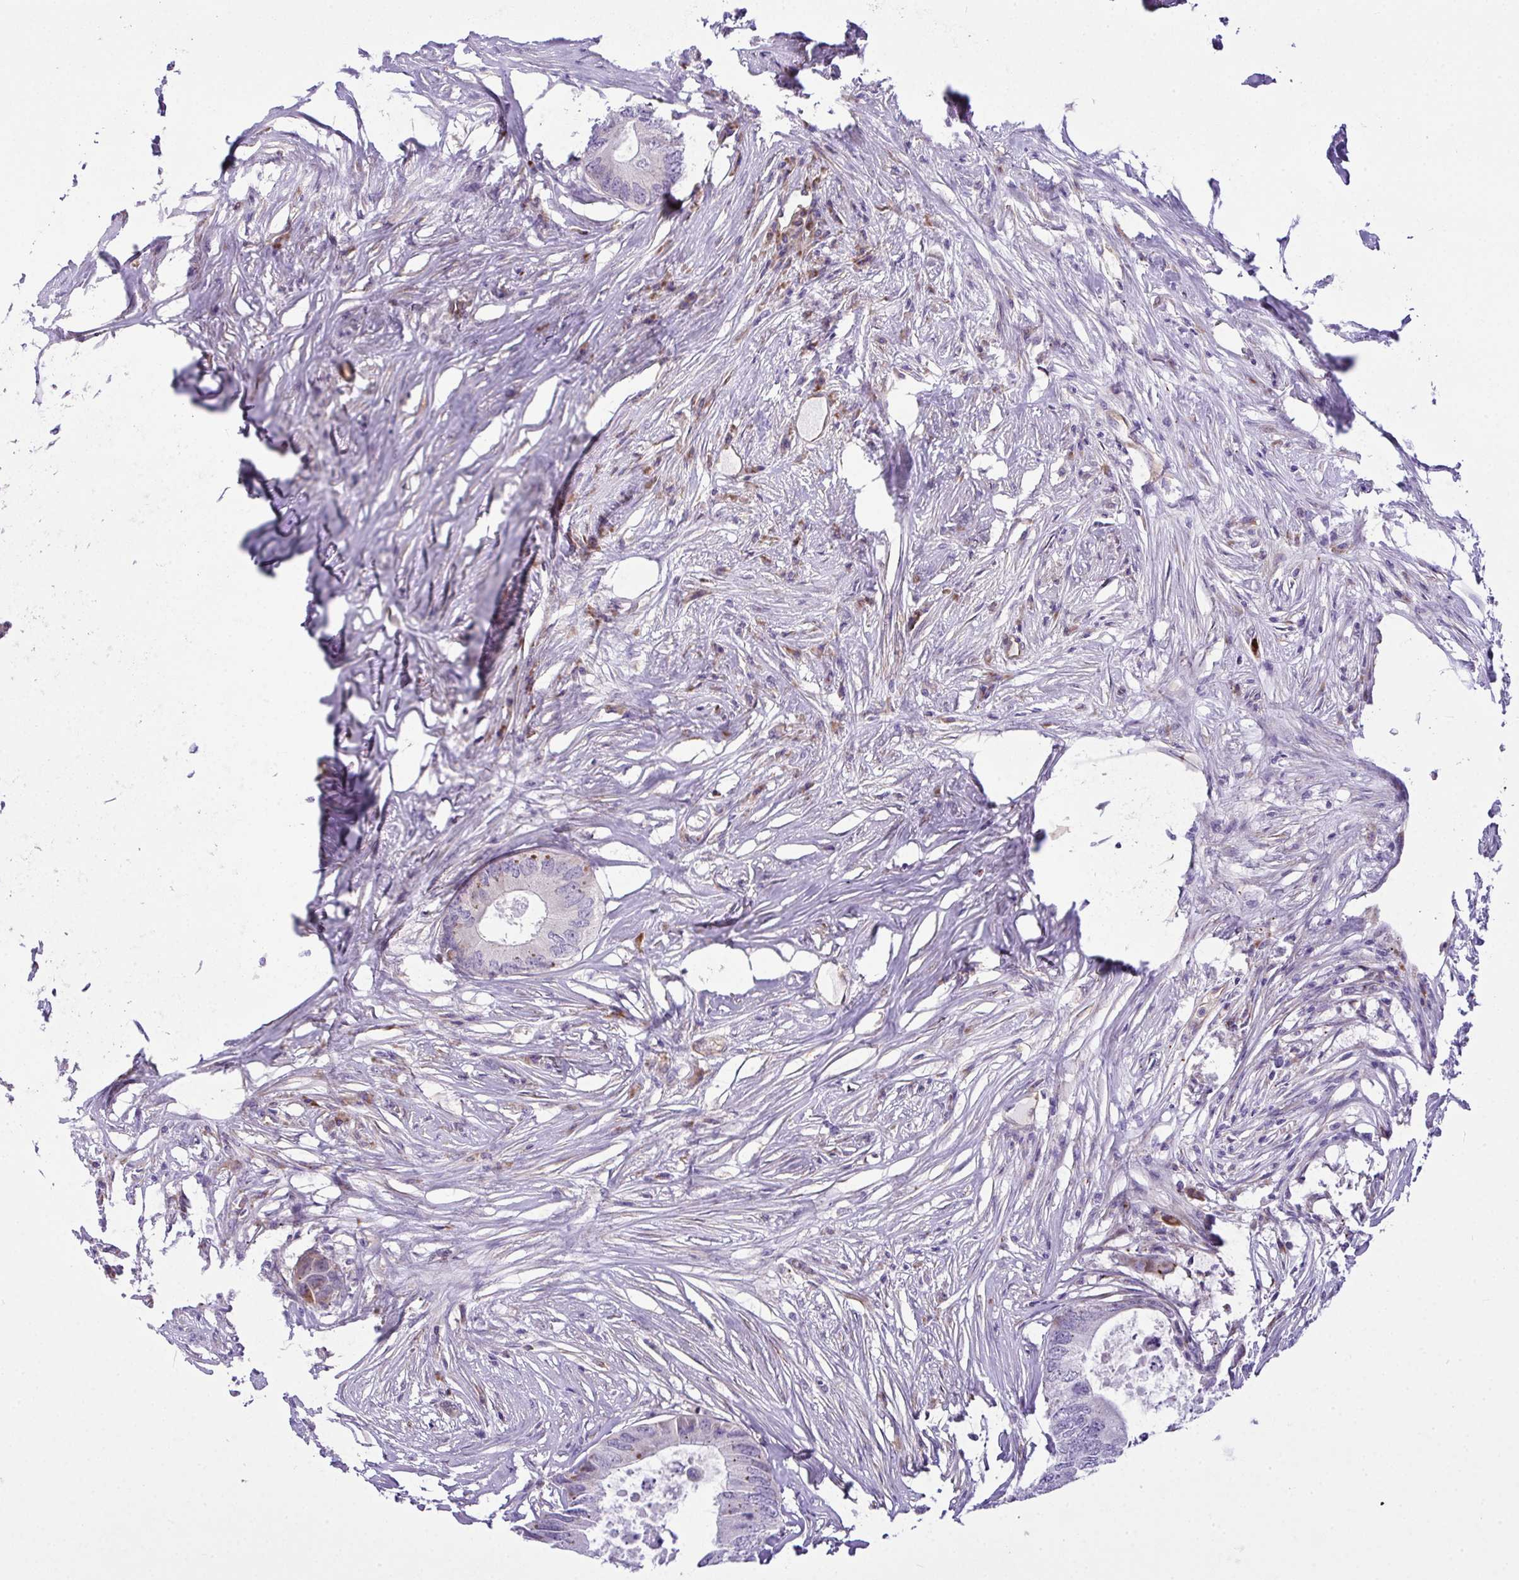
{"staining": {"intensity": "negative", "quantity": "none", "location": "none"}, "tissue": "colorectal cancer", "cell_type": "Tumor cells", "image_type": "cancer", "snomed": [{"axis": "morphology", "description": "Adenocarcinoma, NOS"}, {"axis": "topography", "description": "Colon"}], "caption": "Immunohistochemical staining of human adenocarcinoma (colorectal) displays no significant expression in tumor cells. (DAB (3,3'-diaminobenzidine) immunohistochemistry (IHC) visualized using brightfield microscopy, high magnification).", "gene": "RSKR", "patient": {"sex": "male", "age": 71}}